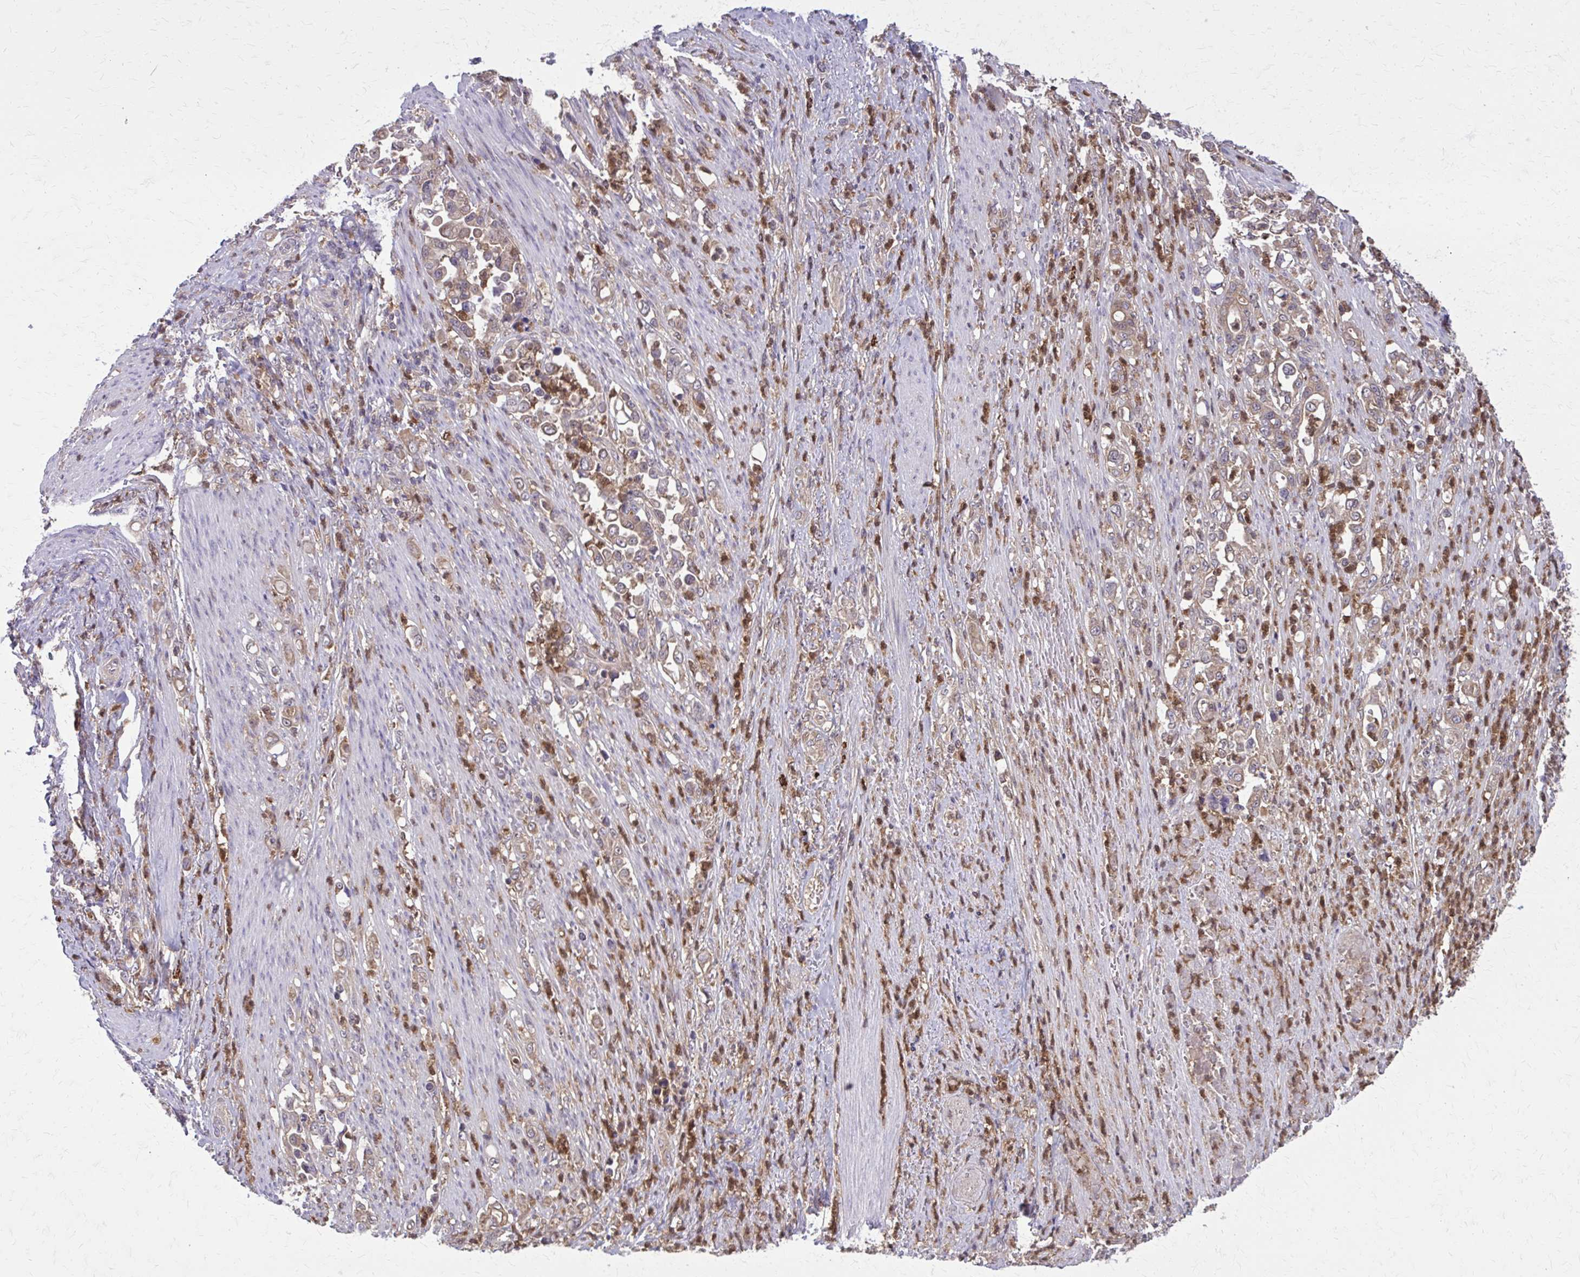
{"staining": {"intensity": "weak", "quantity": ">75%", "location": "cytoplasmic/membranous"}, "tissue": "stomach cancer", "cell_type": "Tumor cells", "image_type": "cancer", "snomed": [{"axis": "morphology", "description": "Normal tissue, NOS"}, {"axis": "morphology", "description": "Adenocarcinoma, NOS"}, {"axis": "topography", "description": "Stomach"}], "caption": "Human stomach cancer (adenocarcinoma) stained with a brown dye displays weak cytoplasmic/membranous positive staining in approximately >75% of tumor cells.", "gene": "NRBF2", "patient": {"sex": "female", "age": 79}}